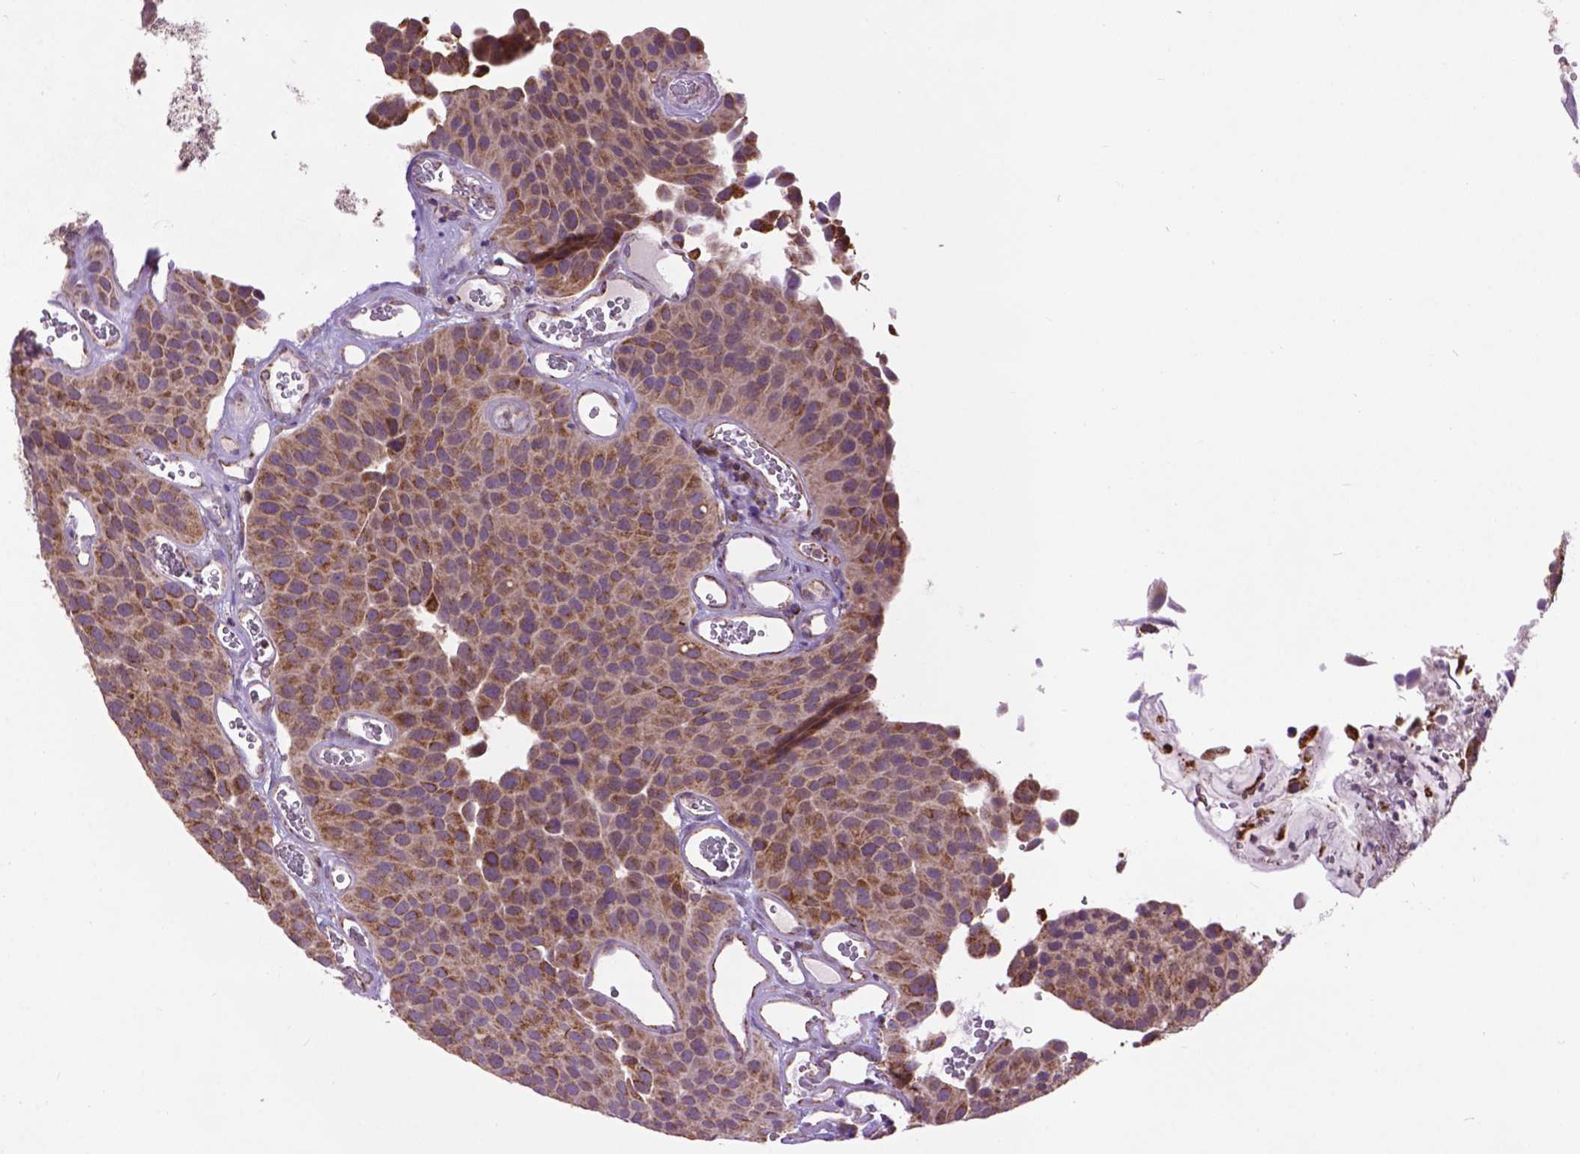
{"staining": {"intensity": "strong", "quantity": "25%-75%", "location": "cytoplasmic/membranous"}, "tissue": "urothelial cancer", "cell_type": "Tumor cells", "image_type": "cancer", "snomed": [{"axis": "morphology", "description": "Urothelial carcinoma, Low grade"}, {"axis": "topography", "description": "Urinary bladder"}], "caption": "IHC (DAB) staining of urothelial carcinoma (low-grade) reveals strong cytoplasmic/membranous protein positivity in about 25%-75% of tumor cells. (DAB (3,3'-diaminobenzidine) IHC, brown staining for protein, blue staining for nuclei).", "gene": "PYCR3", "patient": {"sex": "female", "age": 69}}